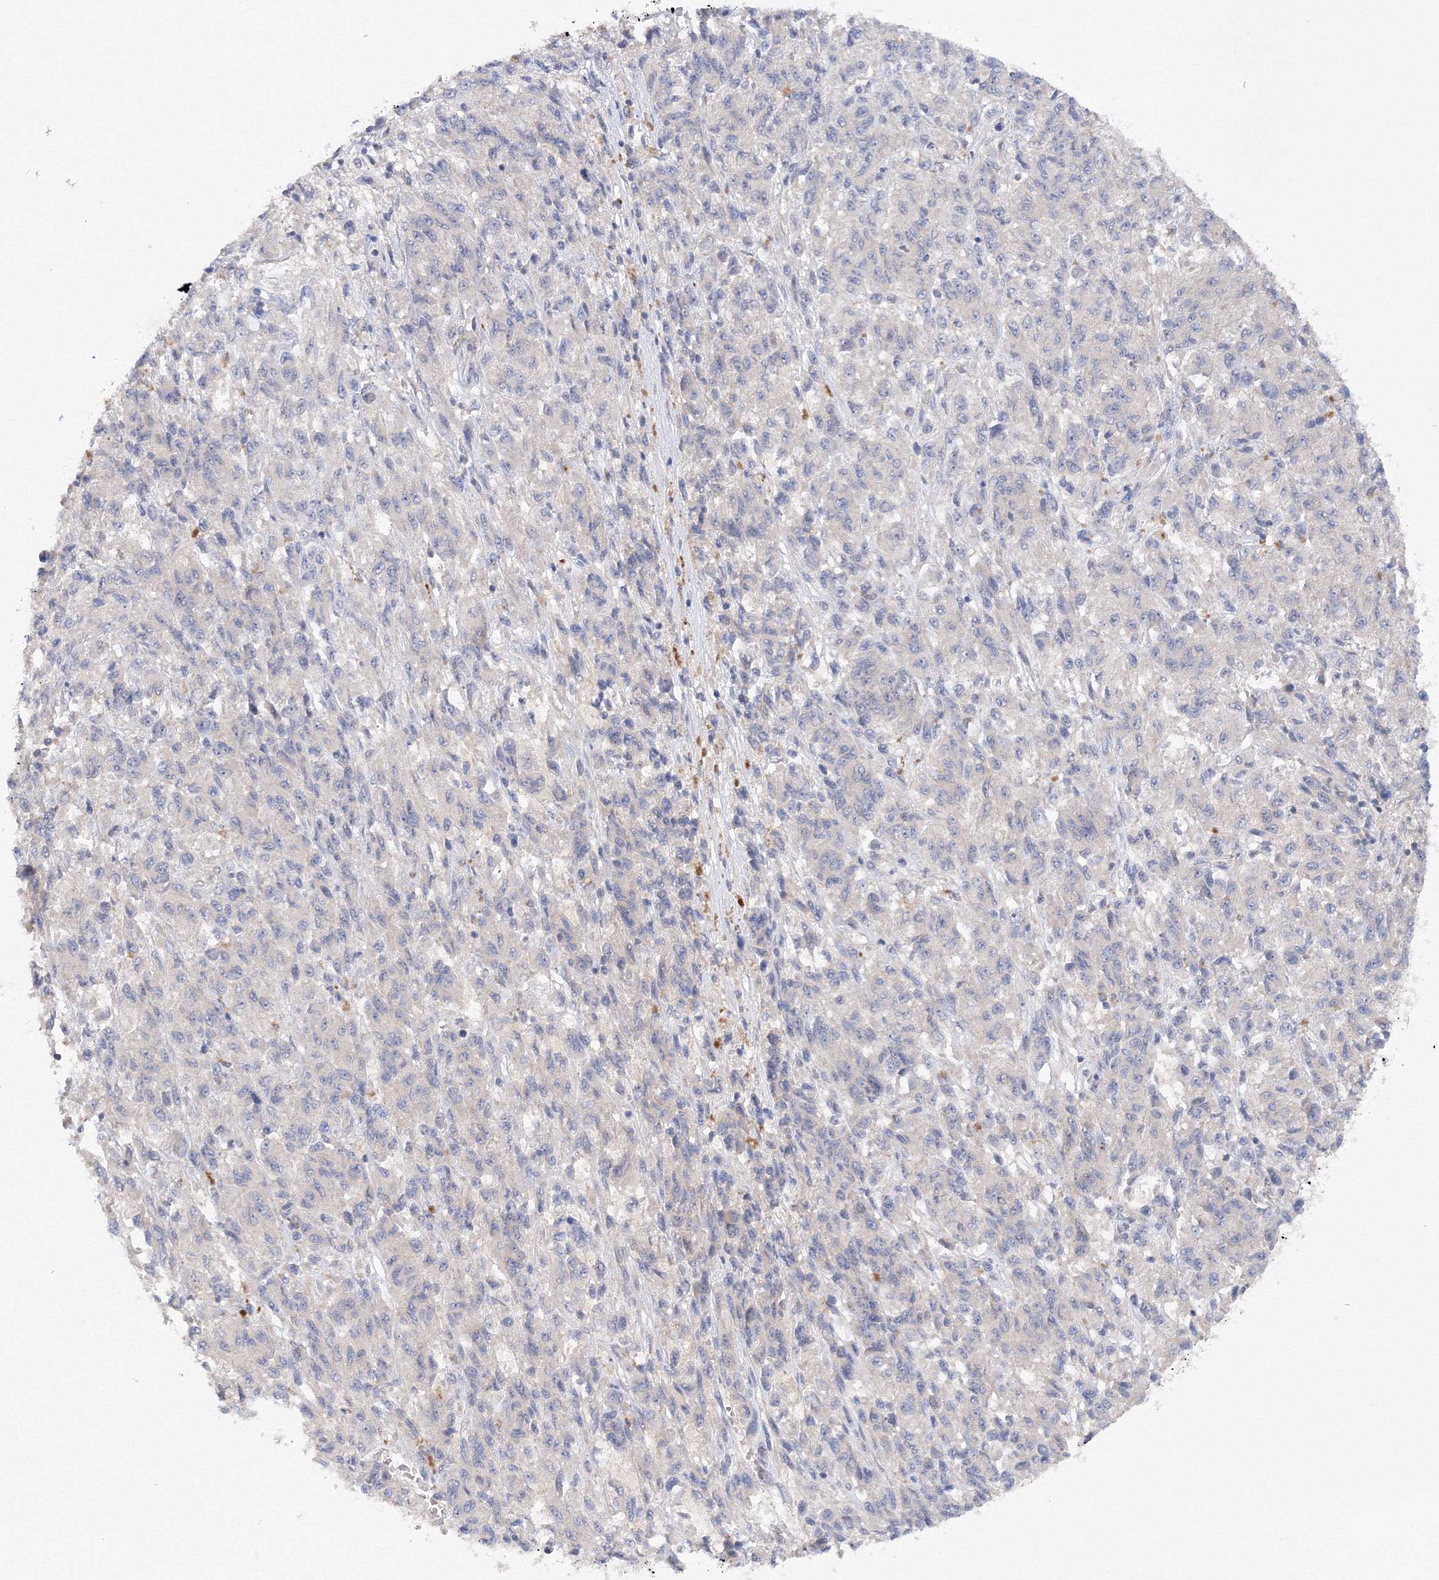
{"staining": {"intensity": "negative", "quantity": "none", "location": "none"}, "tissue": "melanoma", "cell_type": "Tumor cells", "image_type": "cancer", "snomed": [{"axis": "morphology", "description": "Malignant melanoma, Metastatic site"}, {"axis": "topography", "description": "Lung"}], "caption": "Immunohistochemistry micrograph of malignant melanoma (metastatic site) stained for a protein (brown), which shows no expression in tumor cells. Nuclei are stained in blue.", "gene": "DIS3L2", "patient": {"sex": "male", "age": 64}}